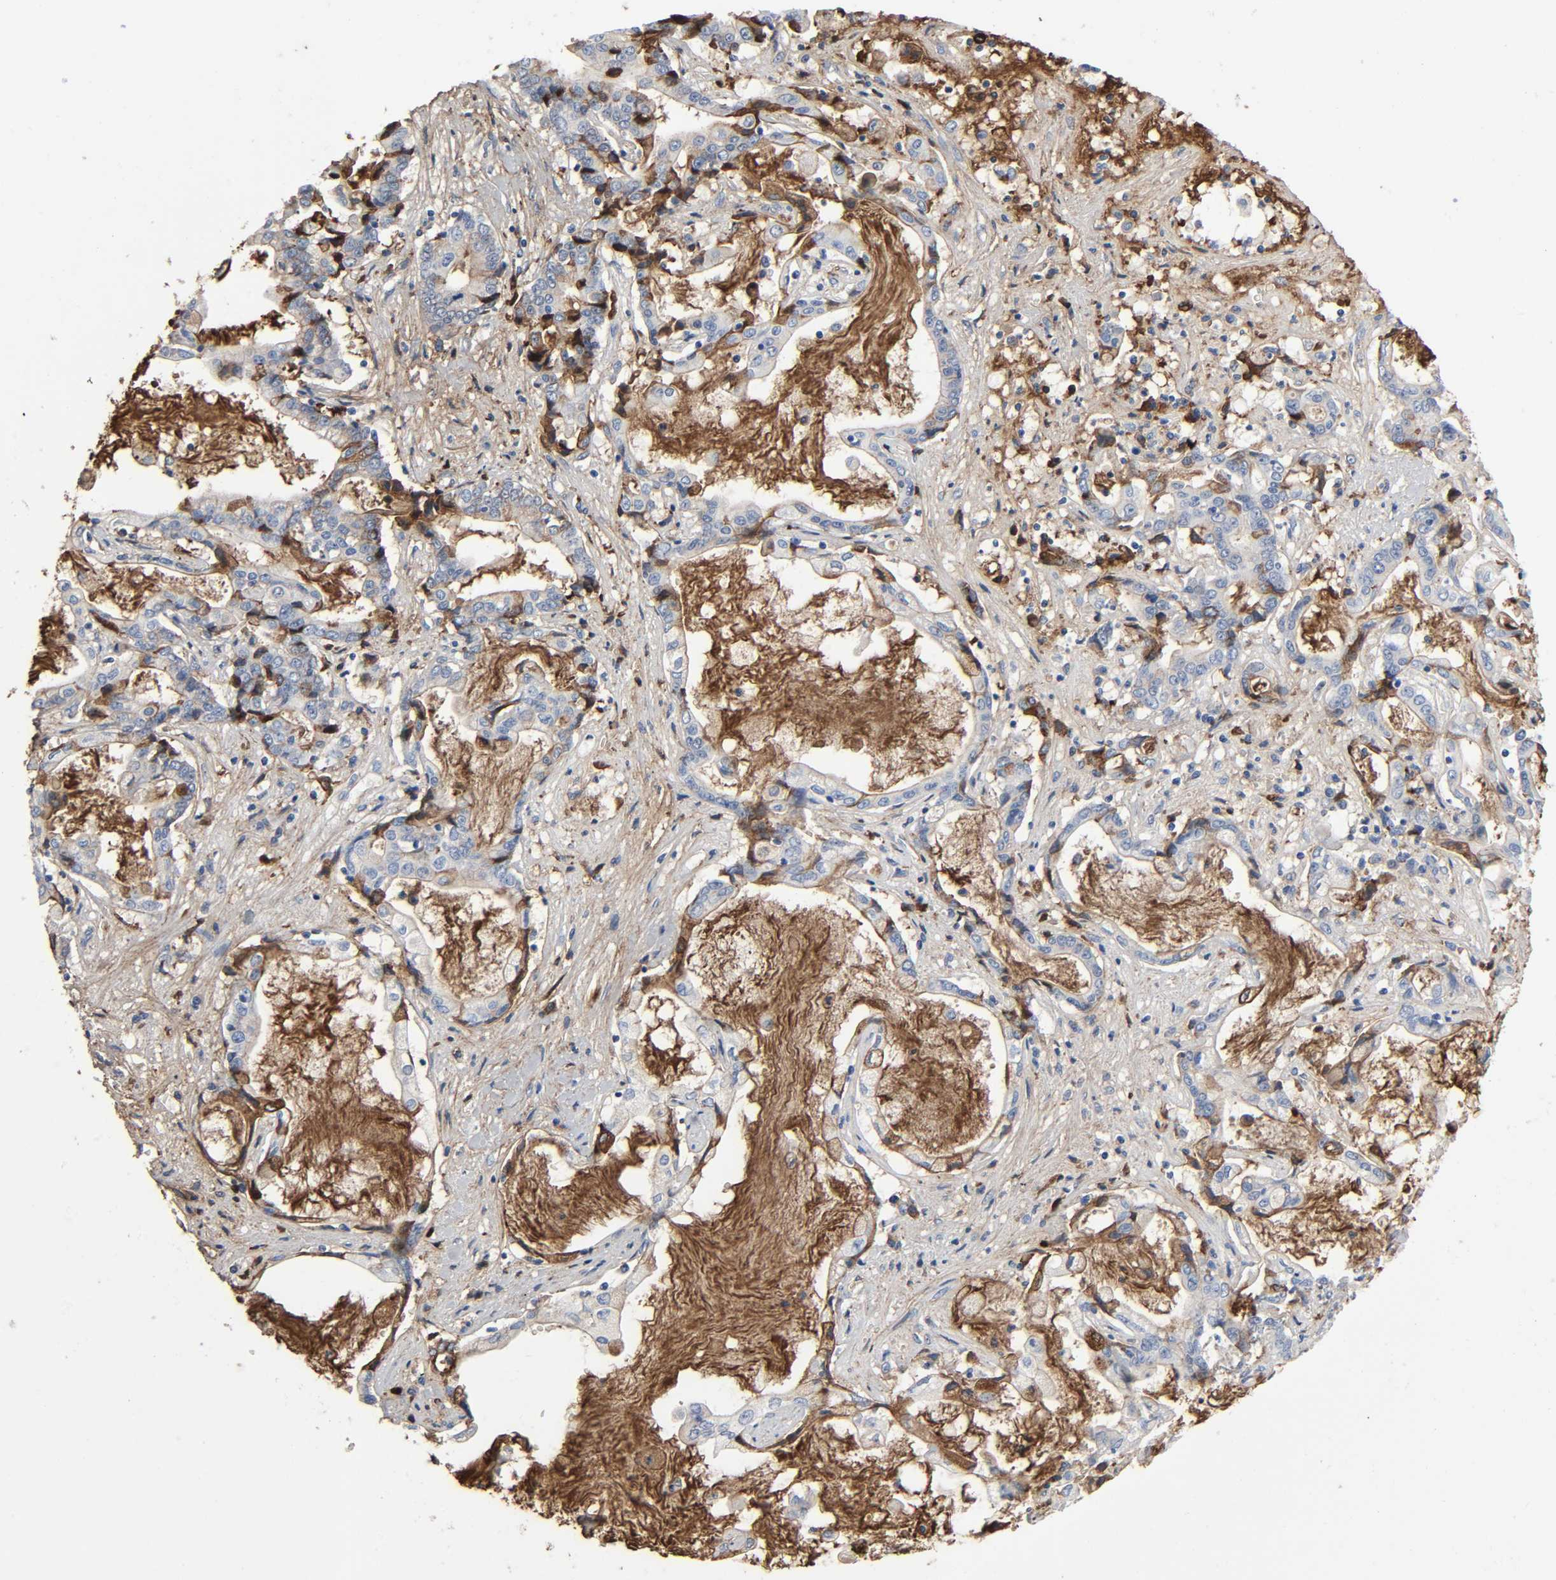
{"staining": {"intensity": "strong", "quantity": "25%-75%", "location": "cytoplasmic/membranous"}, "tissue": "liver cancer", "cell_type": "Tumor cells", "image_type": "cancer", "snomed": [{"axis": "morphology", "description": "Cholangiocarcinoma"}, {"axis": "topography", "description": "Liver"}], "caption": "Liver cancer (cholangiocarcinoma) stained with DAB IHC shows high levels of strong cytoplasmic/membranous positivity in approximately 25%-75% of tumor cells. The staining was performed using DAB, with brown indicating positive protein expression. Nuclei are stained blue with hematoxylin.", "gene": "C3", "patient": {"sex": "male", "age": 57}}